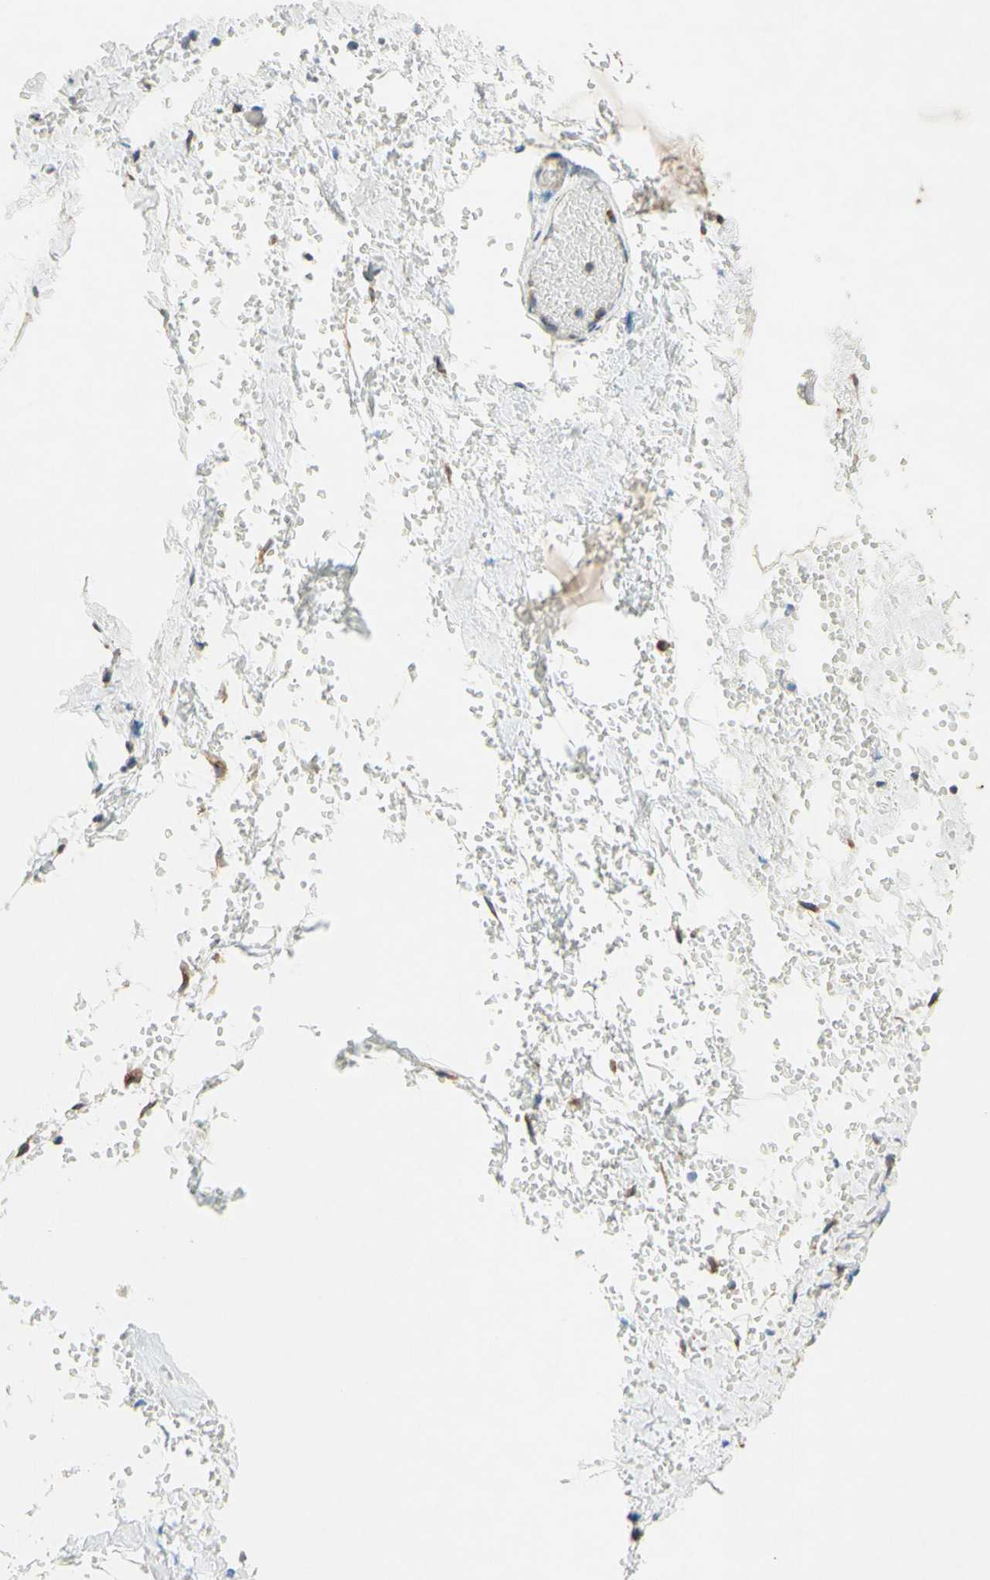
{"staining": {"intensity": "negative", "quantity": "none", "location": "none"}, "tissue": "breast", "cell_type": "Adipocytes", "image_type": "normal", "snomed": [{"axis": "morphology", "description": "Normal tissue, NOS"}, {"axis": "topography", "description": "Breast"}], "caption": "Breast was stained to show a protein in brown. There is no significant positivity in adipocytes. Brightfield microscopy of immunohistochemistry stained with DAB (3,3'-diaminobenzidine) (brown) and hematoxylin (blue), captured at high magnification.", "gene": "PABPC1", "patient": {"sex": "female", "age": 27}}